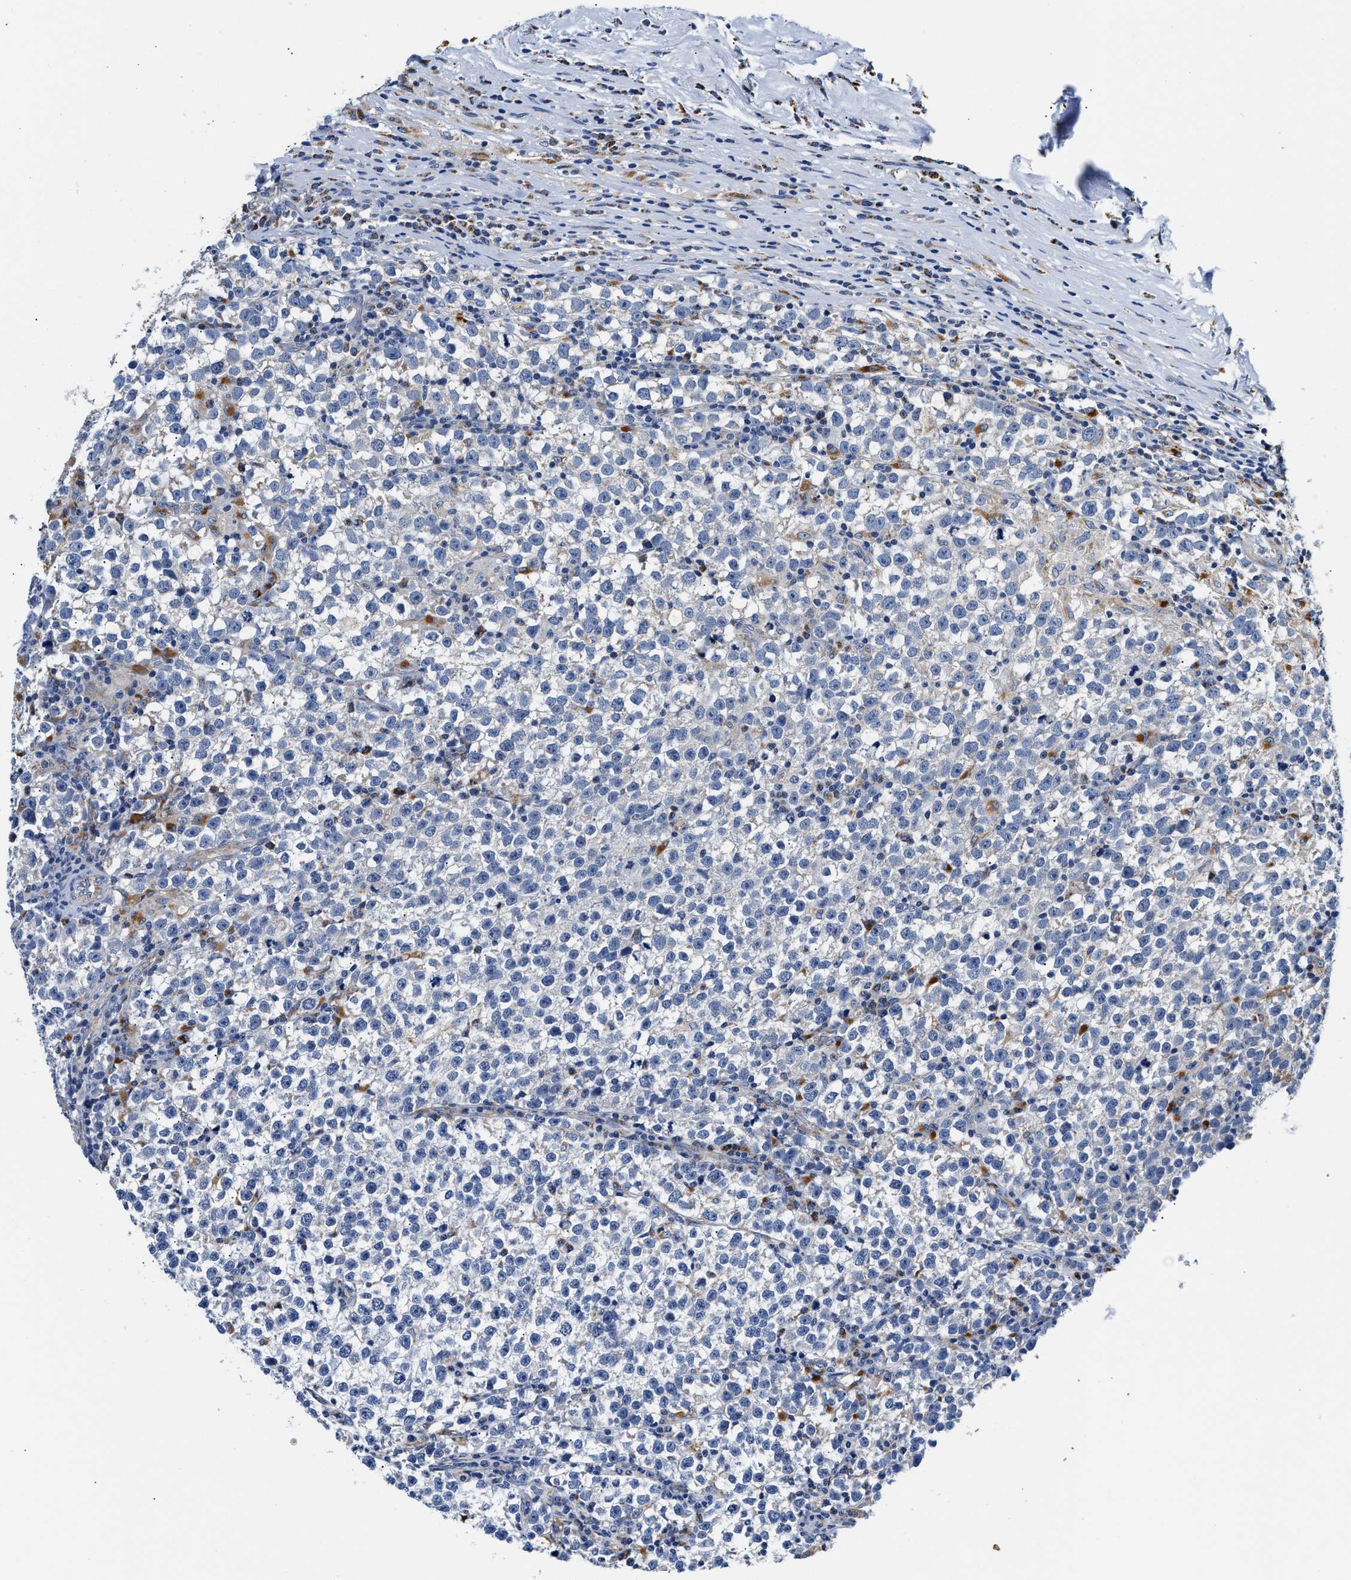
{"staining": {"intensity": "negative", "quantity": "none", "location": "none"}, "tissue": "testis cancer", "cell_type": "Tumor cells", "image_type": "cancer", "snomed": [{"axis": "morphology", "description": "Normal tissue, NOS"}, {"axis": "morphology", "description": "Seminoma, NOS"}, {"axis": "topography", "description": "Testis"}], "caption": "Immunohistochemical staining of testis cancer (seminoma) reveals no significant positivity in tumor cells.", "gene": "ACADVL", "patient": {"sex": "male", "age": 43}}